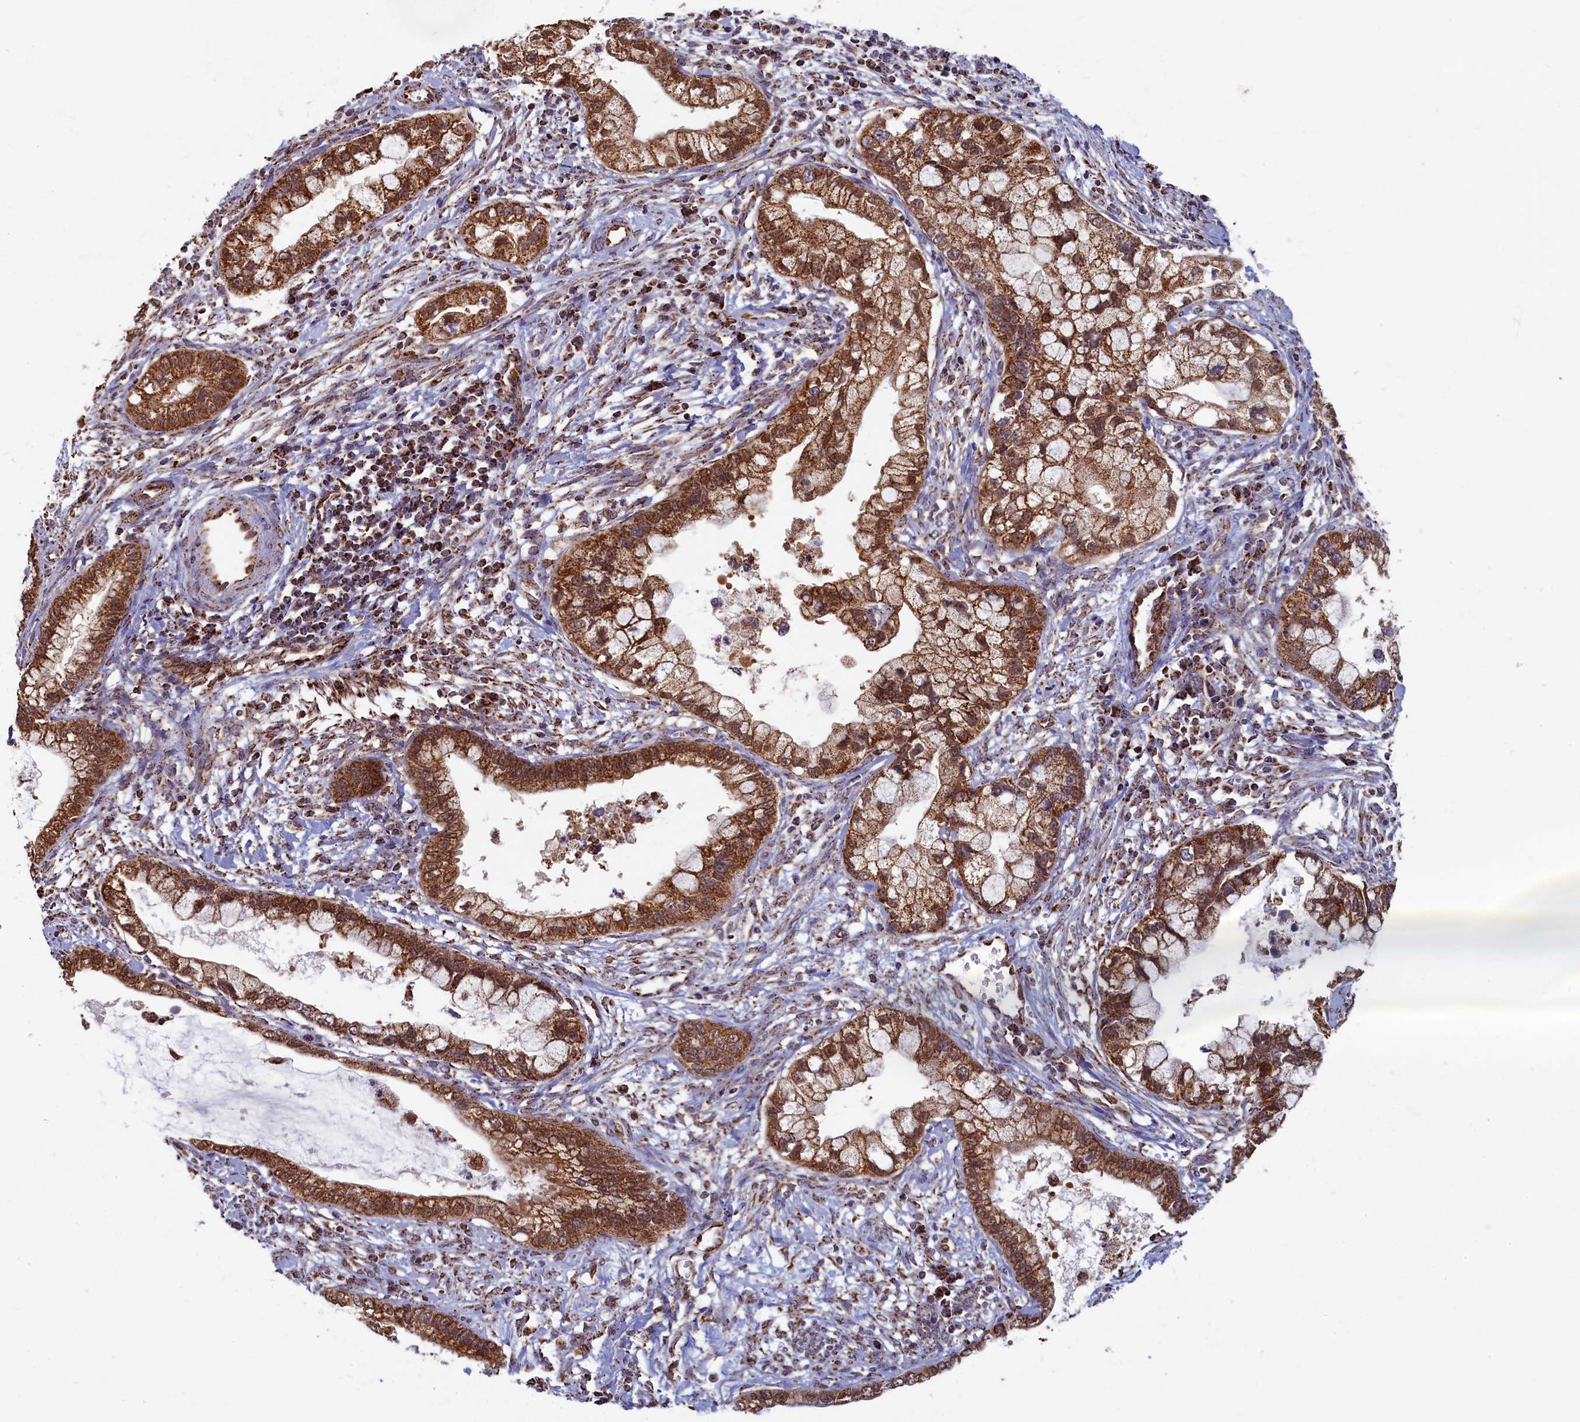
{"staining": {"intensity": "strong", "quantity": ">75%", "location": "cytoplasmic/membranous,nuclear"}, "tissue": "cervical cancer", "cell_type": "Tumor cells", "image_type": "cancer", "snomed": [{"axis": "morphology", "description": "Adenocarcinoma, NOS"}, {"axis": "topography", "description": "Cervix"}], "caption": "Immunohistochemical staining of cervical cancer exhibits high levels of strong cytoplasmic/membranous and nuclear protein positivity in approximately >75% of tumor cells.", "gene": "SPR", "patient": {"sex": "female", "age": 44}}